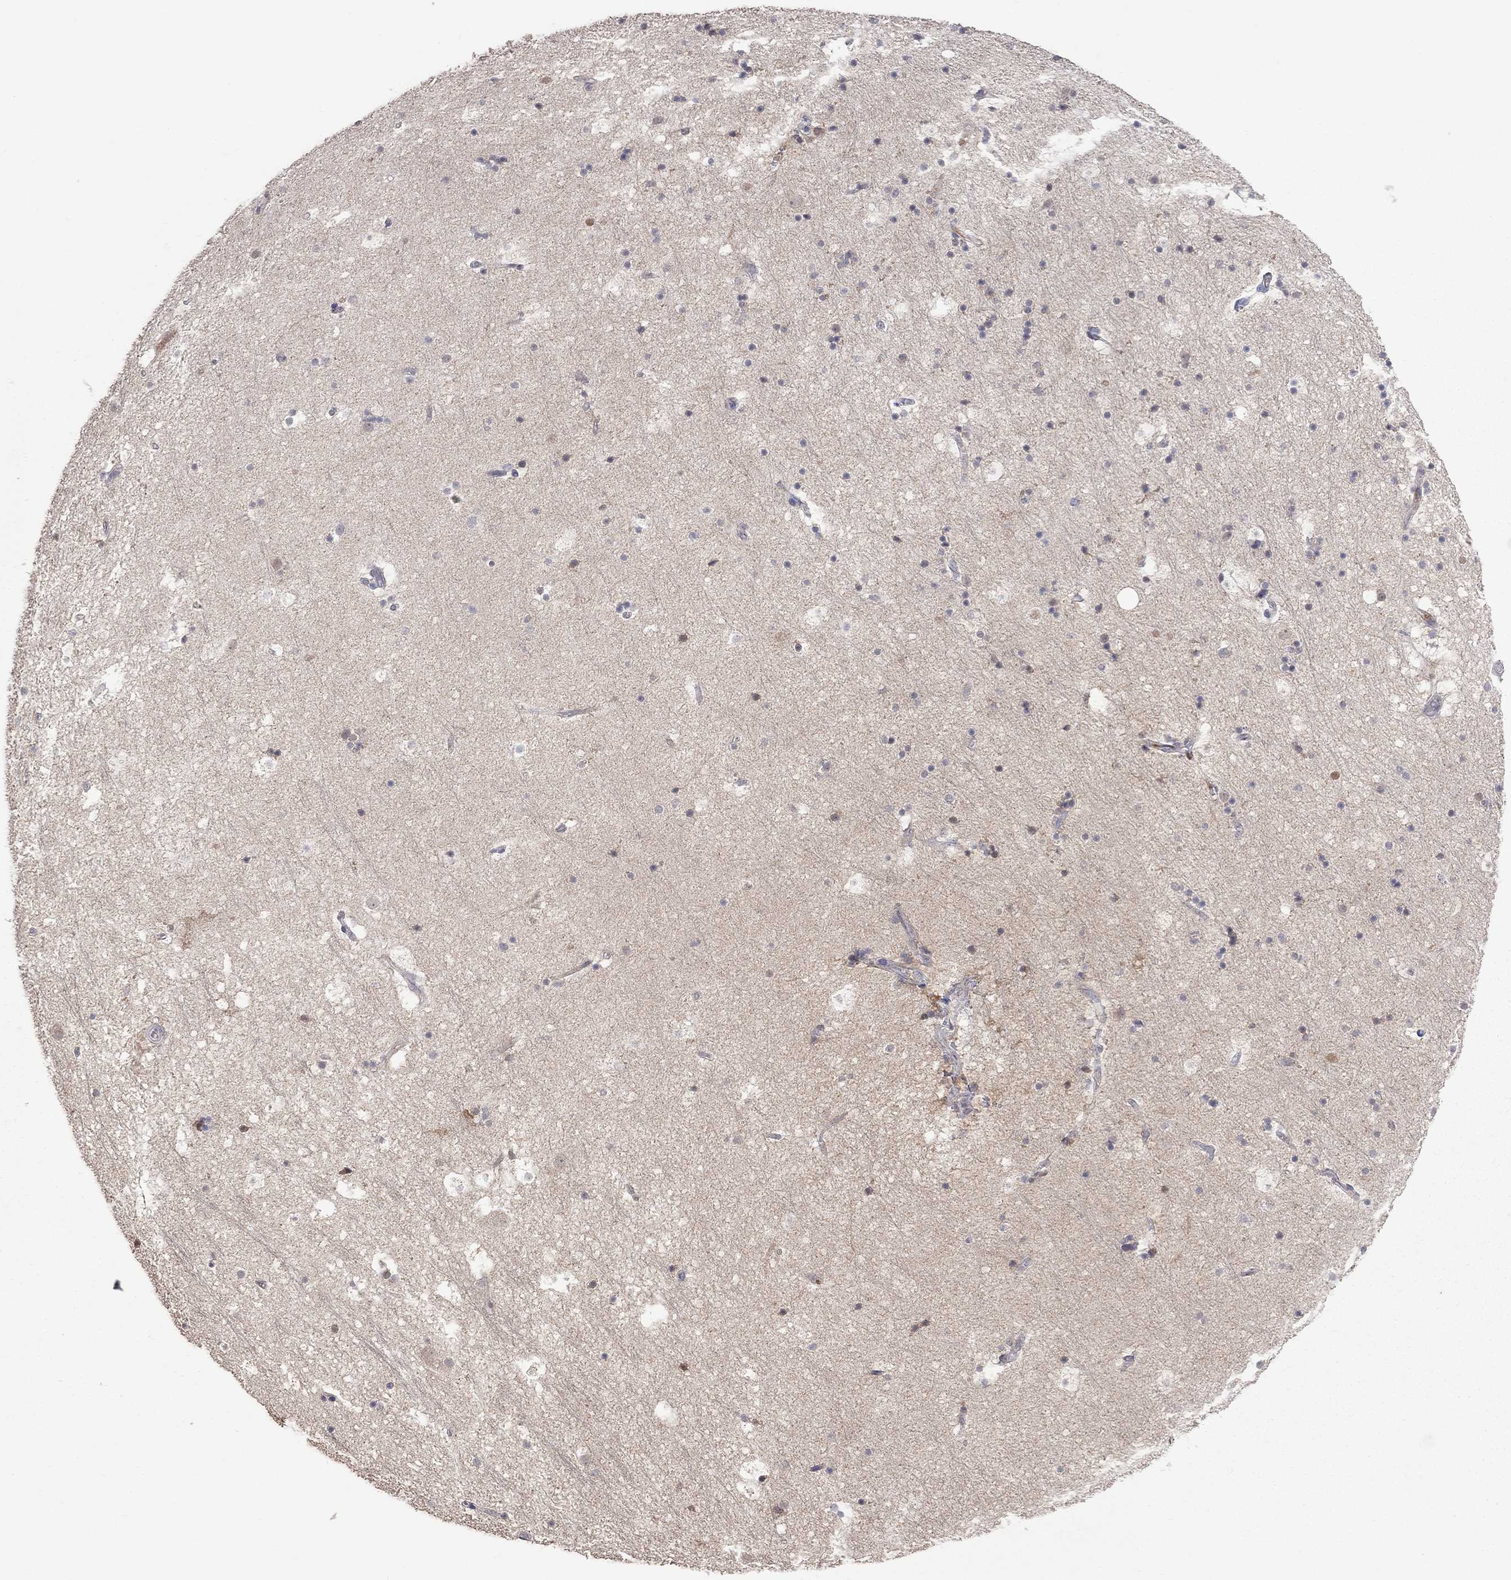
{"staining": {"intensity": "negative", "quantity": "none", "location": "none"}, "tissue": "hippocampus", "cell_type": "Glial cells", "image_type": "normal", "snomed": [{"axis": "morphology", "description": "Normal tissue, NOS"}, {"axis": "topography", "description": "Hippocampus"}], "caption": "Micrograph shows no protein expression in glial cells of normal hippocampus. Brightfield microscopy of IHC stained with DAB (brown) and hematoxylin (blue), captured at high magnification.", "gene": "HTR6", "patient": {"sex": "male", "age": 51}}